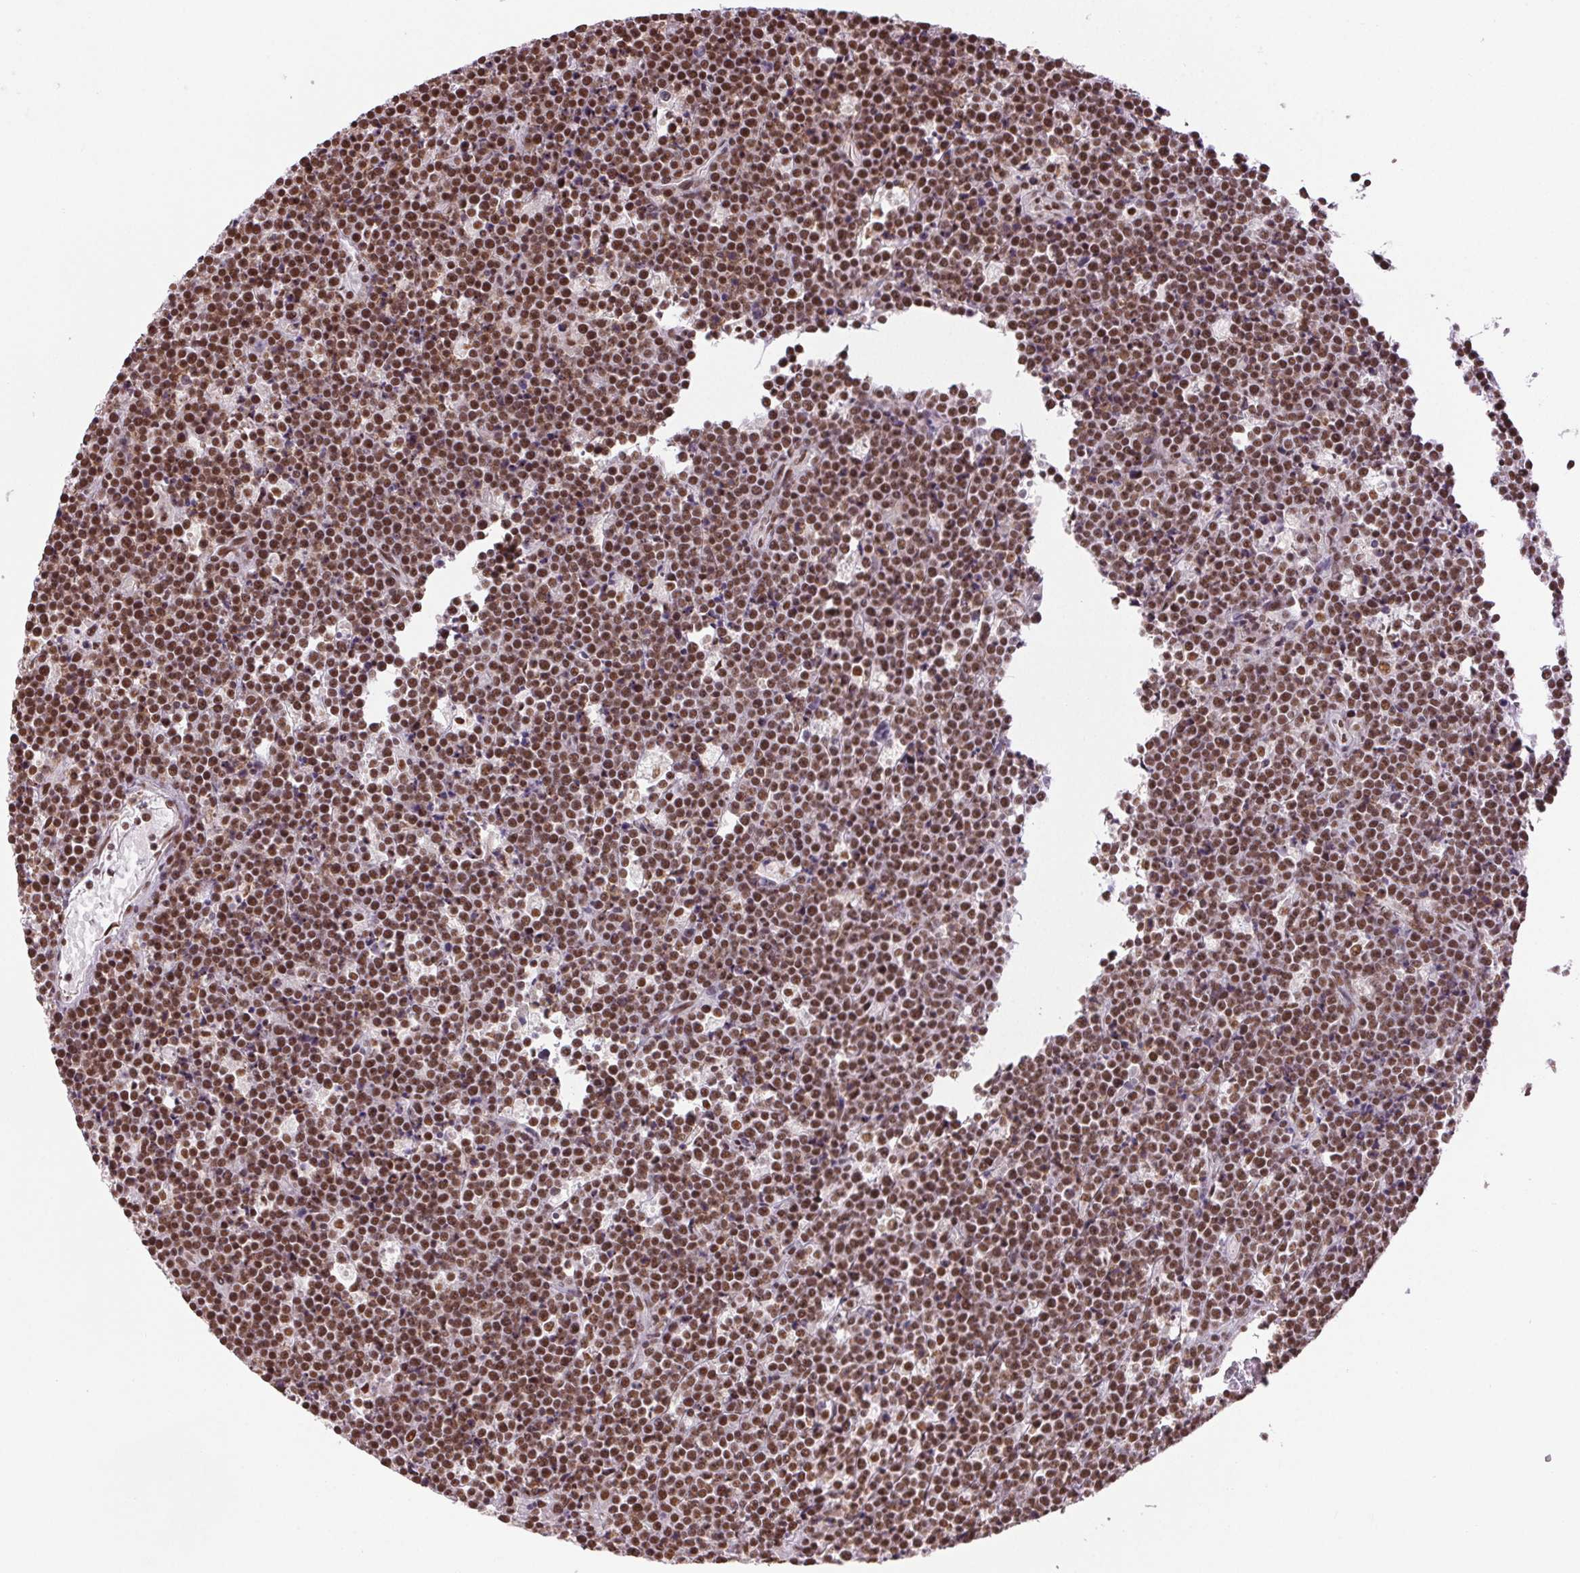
{"staining": {"intensity": "moderate", "quantity": ">75%", "location": "nuclear"}, "tissue": "lymphoma", "cell_type": "Tumor cells", "image_type": "cancer", "snomed": [{"axis": "morphology", "description": "Malignant lymphoma, non-Hodgkin's type, High grade"}, {"axis": "topography", "description": "Ovary"}], "caption": "About >75% of tumor cells in human high-grade malignant lymphoma, non-Hodgkin's type show moderate nuclear protein positivity as visualized by brown immunohistochemical staining.", "gene": "IK", "patient": {"sex": "female", "age": 56}}